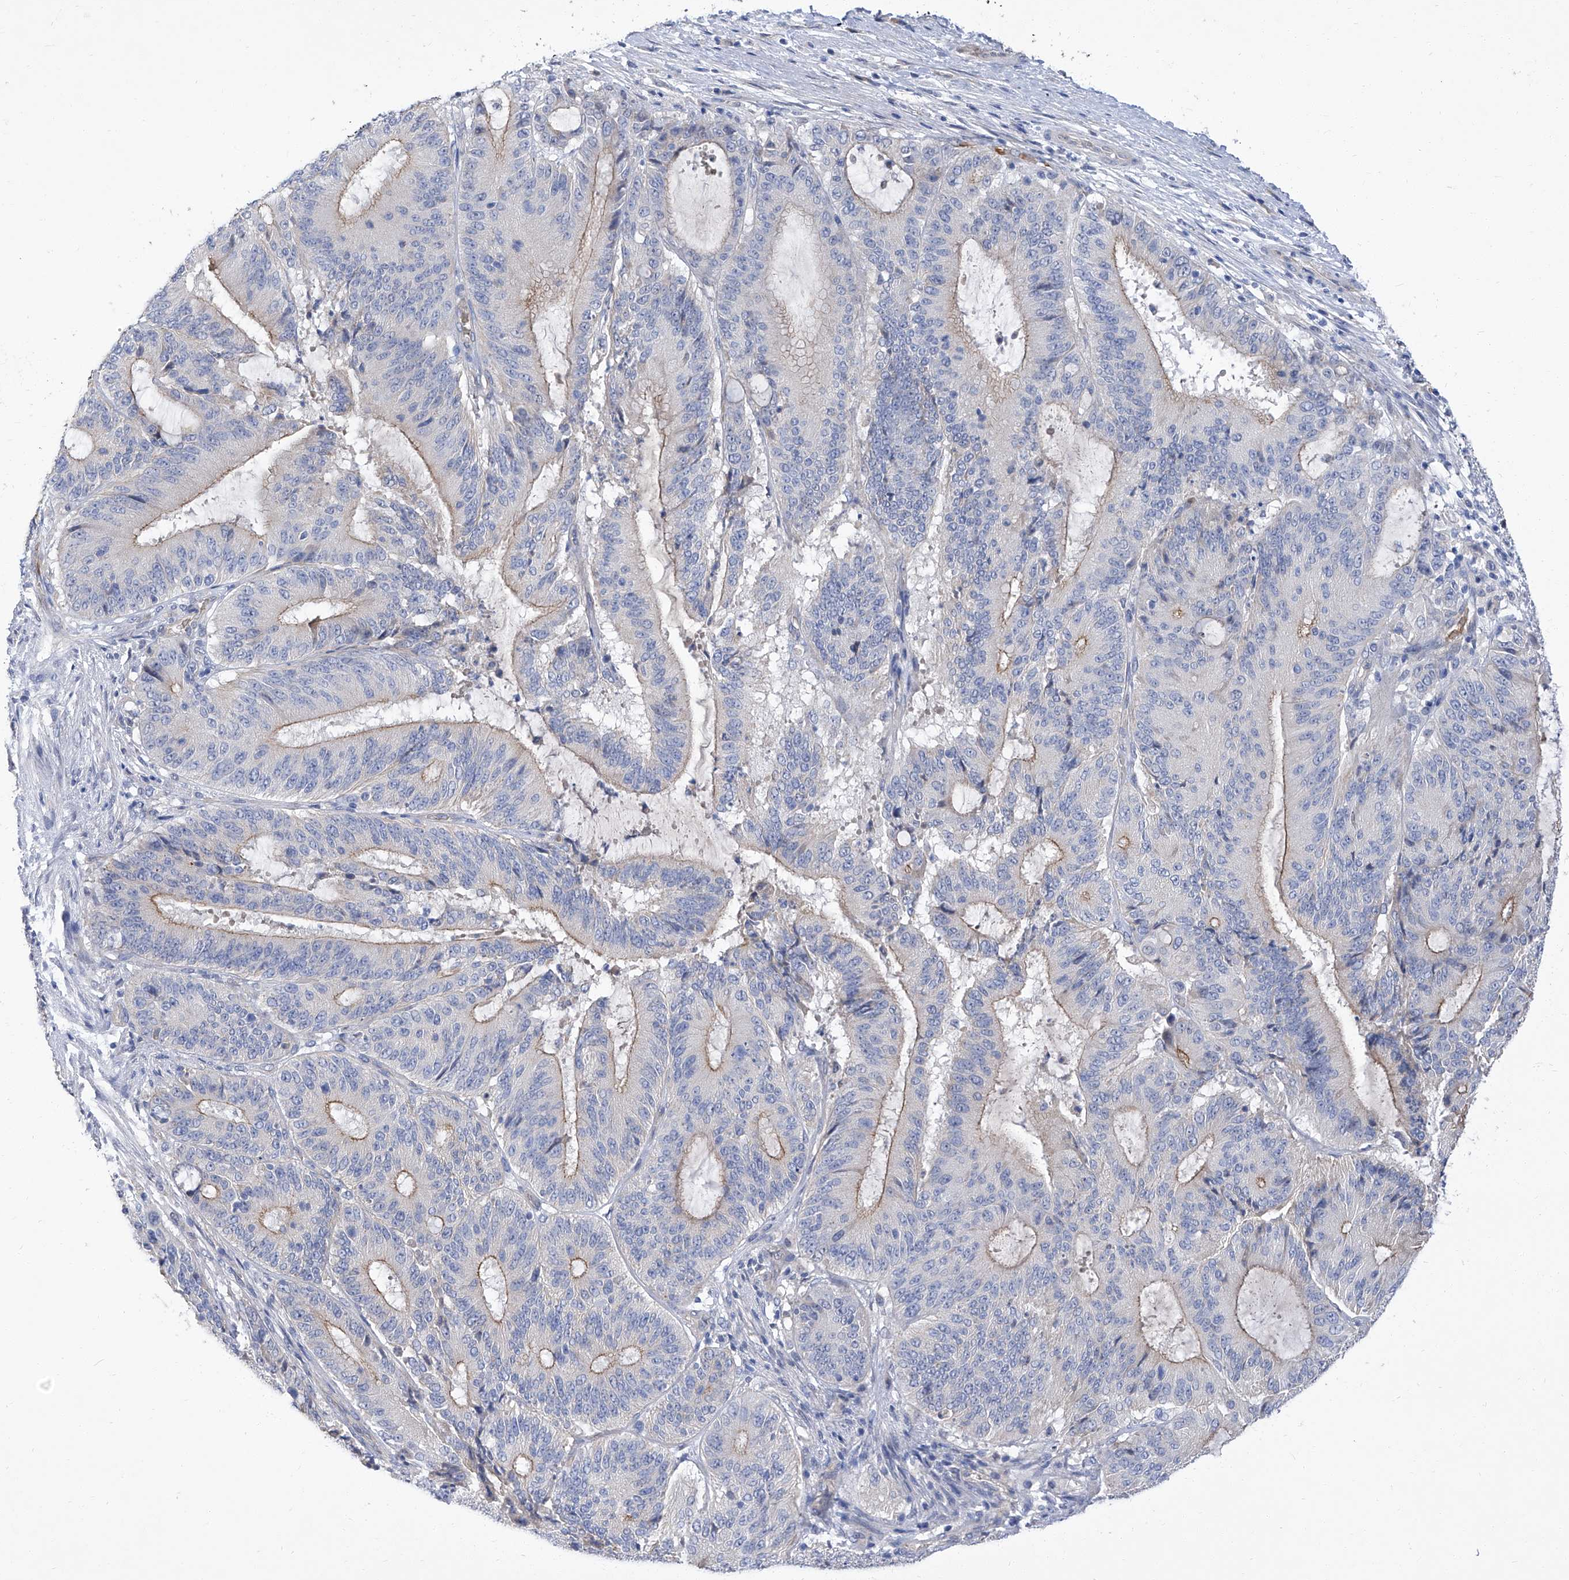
{"staining": {"intensity": "moderate", "quantity": "25%-75%", "location": "cytoplasmic/membranous"}, "tissue": "liver cancer", "cell_type": "Tumor cells", "image_type": "cancer", "snomed": [{"axis": "morphology", "description": "Normal tissue, NOS"}, {"axis": "morphology", "description": "Cholangiocarcinoma"}, {"axis": "topography", "description": "Liver"}, {"axis": "topography", "description": "Peripheral nerve tissue"}], "caption": "The micrograph shows immunohistochemical staining of liver cancer. There is moderate cytoplasmic/membranous staining is appreciated in approximately 25%-75% of tumor cells.", "gene": "PARD3", "patient": {"sex": "female", "age": 73}}